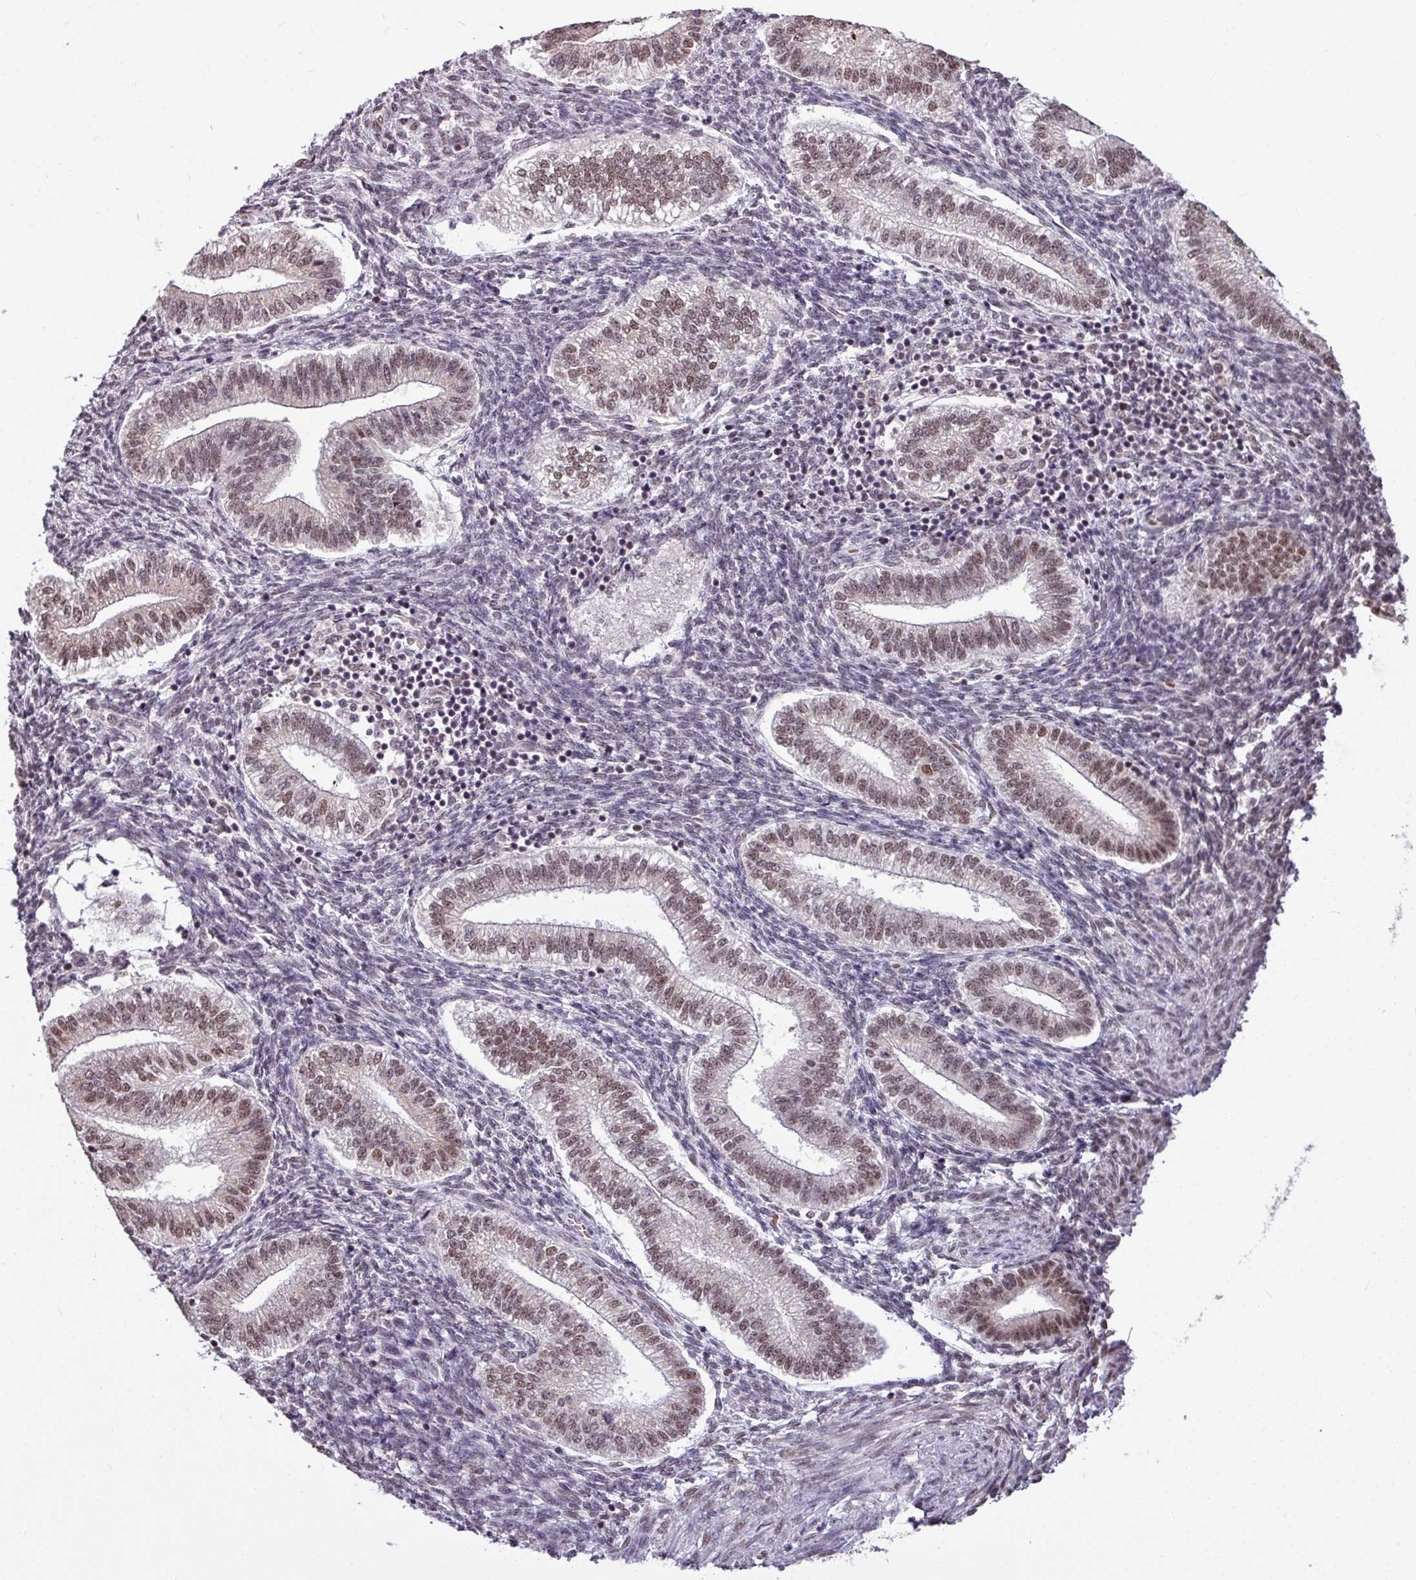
{"staining": {"intensity": "moderate", "quantity": ">75%", "location": "nuclear"}, "tissue": "endometrium", "cell_type": "Cells in endometrial stroma", "image_type": "normal", "snomed": [{"axis": "morphology", "description": "Normal tissue, NOS"}, {"axis": "topography", "description": "Endometrium"}], "caption": "DAB (3,3'-diaminobenzidine) immunohistochemical staining of unremarkable endometrium displays moderate nuclear protein staining in about >75% of cells in endometrial stroma.", "gene": "TDG", "patient": {"sex": "female", "age": 25}}